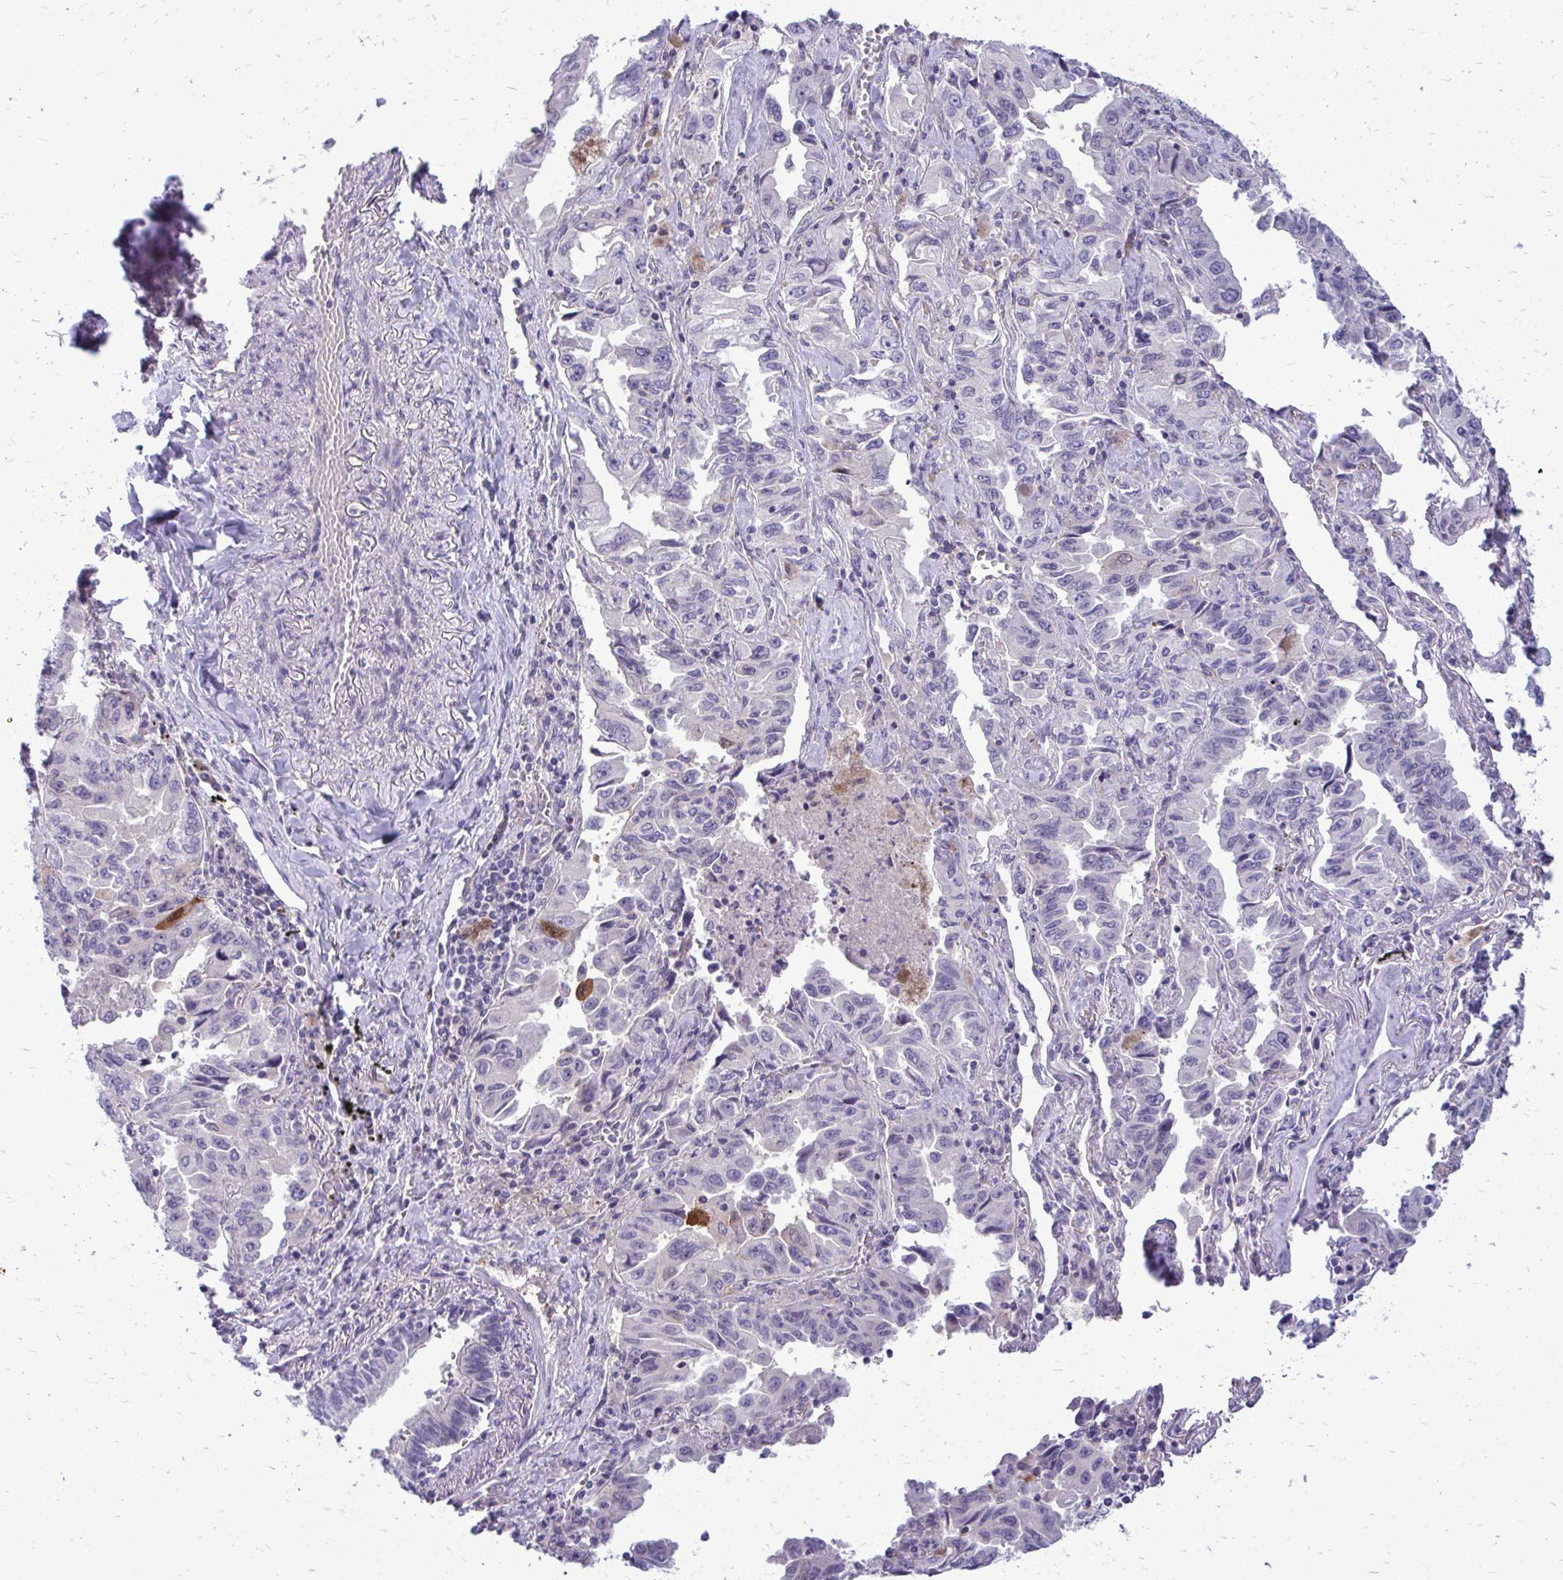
{"staining": {"intensity": "strong", "quantity": "<25%", "location": "cytoplasmic/membranous"}, "tissue": "lung cancer", "cell_type": "Tumor cells", "image_type": "cancer", "snomed": [{"axis": "morphology", "description": "Adenocarcinoma, NOS"}, {"axis": "topography", "description": "Lung"}], "caption": "A brown stain shows strong cytoplasmic/membranous staining of a protein in human adenocarcinoma (lung) tumor cells.", "gene": "FABP3", "patient": {"sex": "female", "age": 51}}